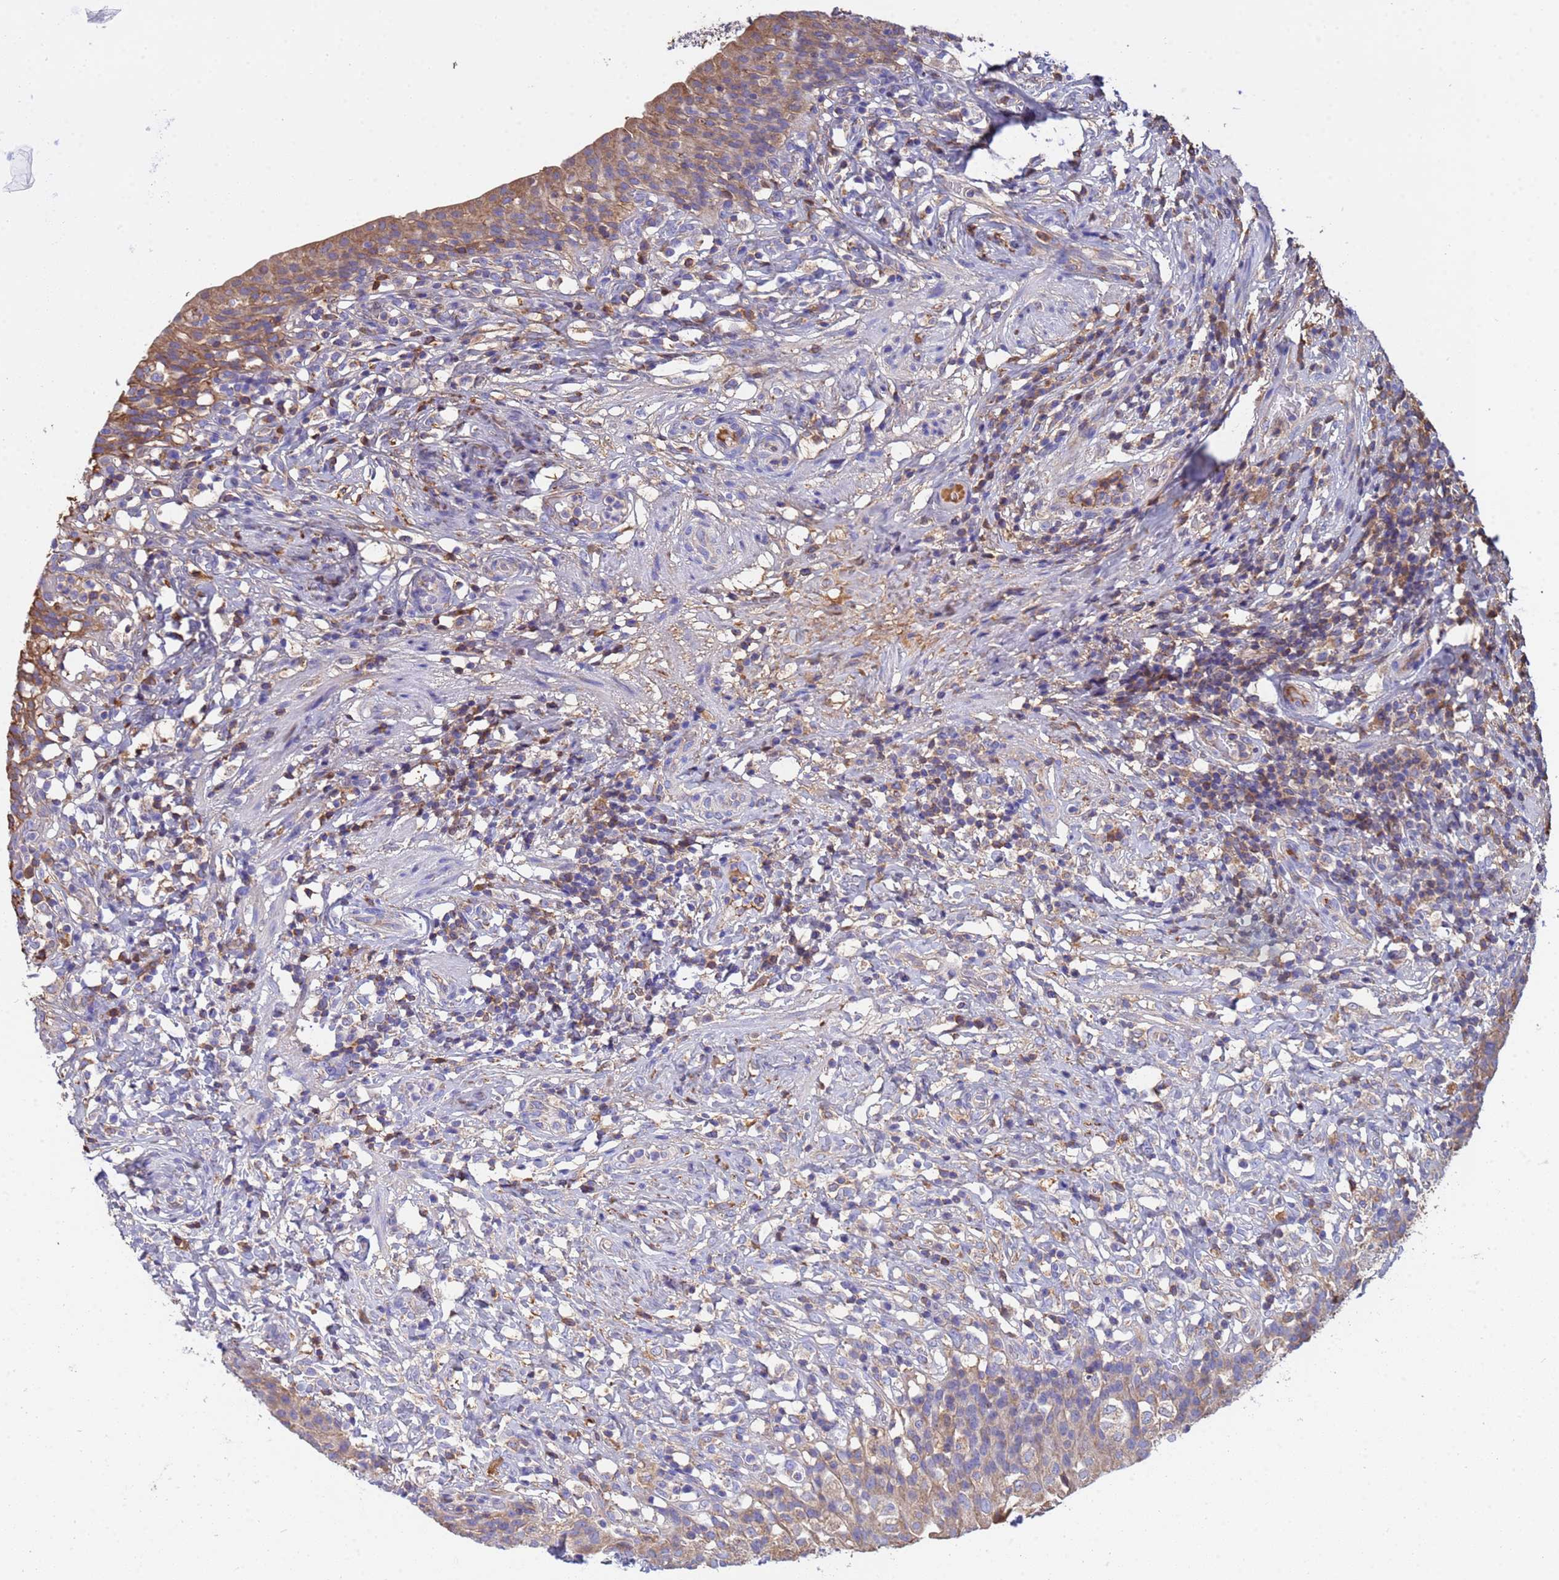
{"staining": {"intensity": "moderate", "quantity": "25%-75%", "location": "cytoplasmic/membranous"}, "tissue": "urinary bladder", "cell_type": "Urothelial cells", "image_type": "normal", "snomed": [{"axis": "morphology", "description": "Normal tissue, NOS"}, {"axis": "morphology", "description": "Inflammation, NOS"}, {"axis": "topography", "description": "Urinary bladder"}], "caption": "Protein staining of unremarkable urinary bladder exhibits moderate cytoplasmic/membranous staining in approximately 25%-75% of urothelial cells. The staining is performed using DAB (3,3'-diaminobenzidine) brown chromogen to label protein expression. The nuclei are counter-stained blue using hematoxylin.", "gene": "GLUD1", "patient": {"sex": "male", "age": 64}}